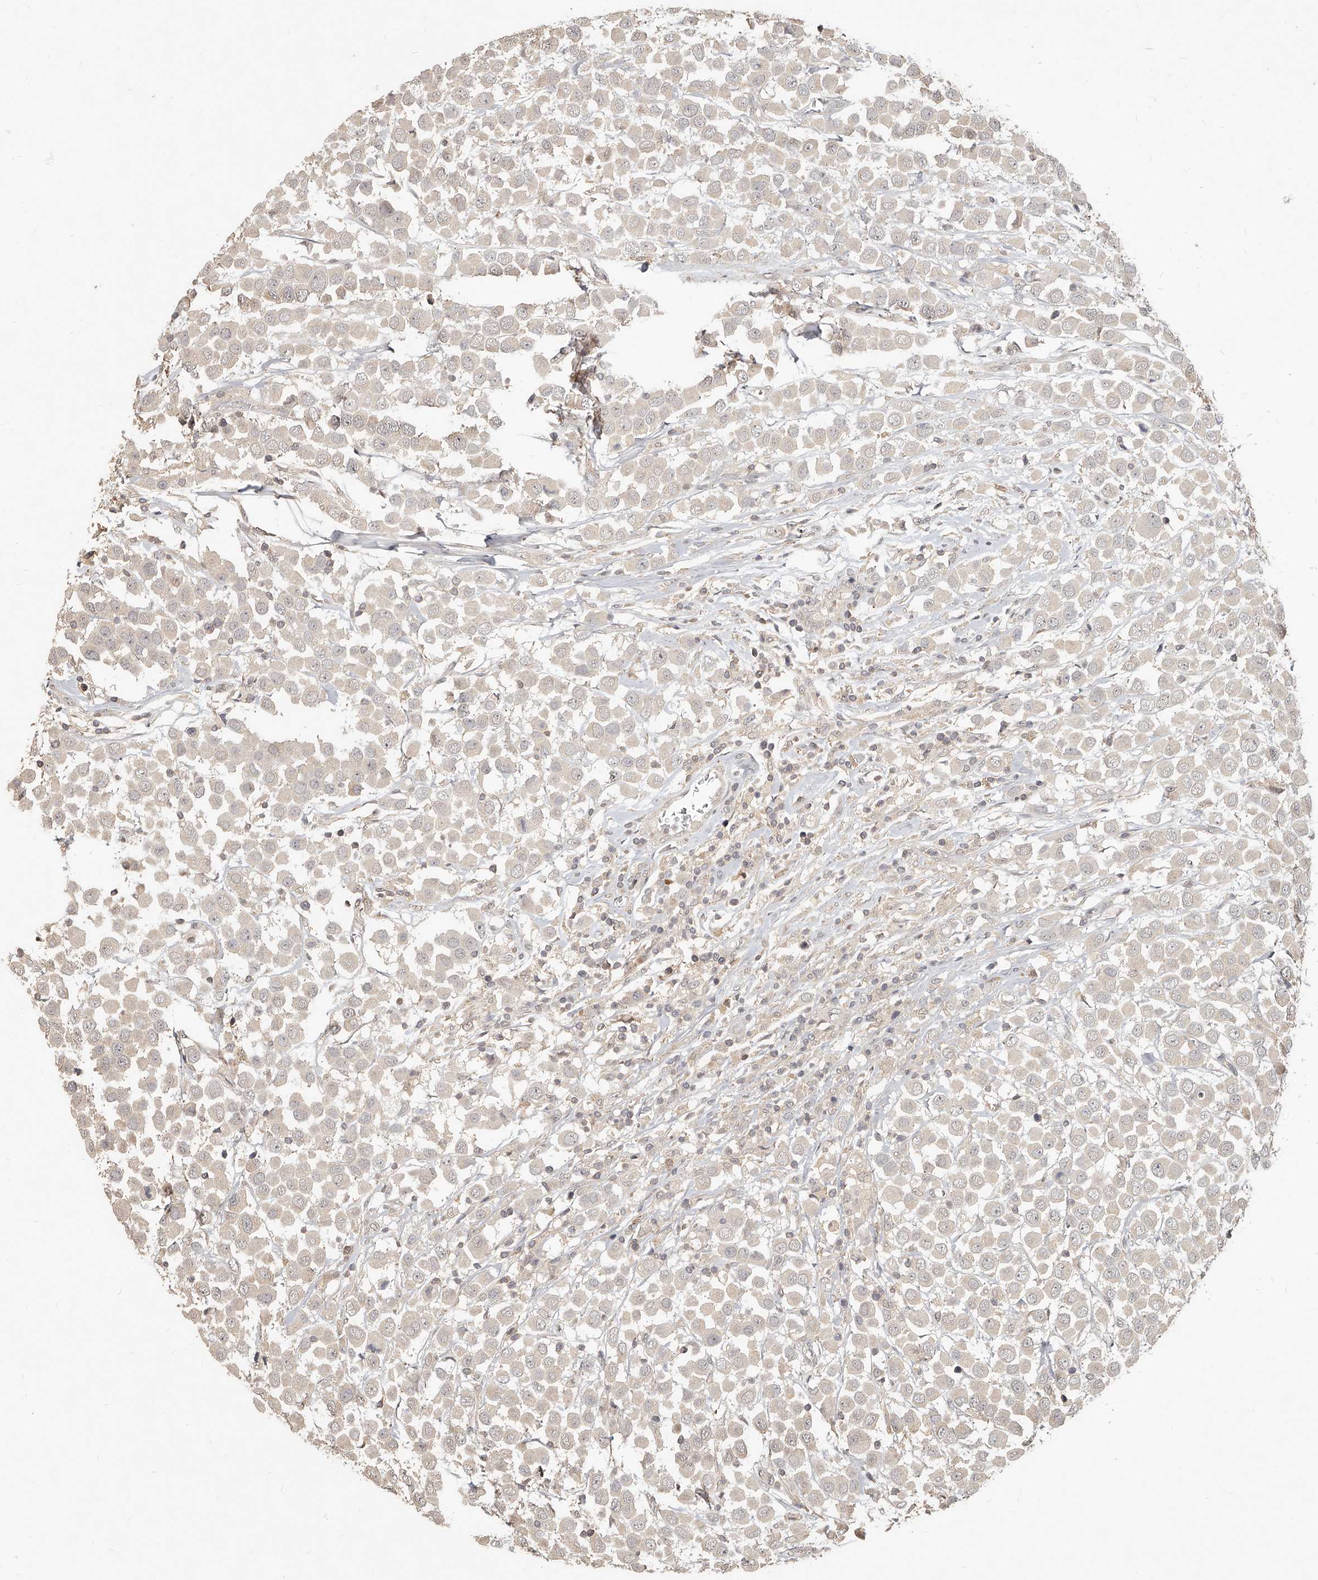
{"staining": {"intensity": "weak", "quantity": "<25%", "location": "cytoplasmic/membranous,nuclear"}, "tissue": "breast cancer", "cell_type": "Tumor cells", "image_type": "cancer", "snomed": [{"axis": "morphology", "description": "Duct carcinoma"}, {"axis": "topography", "description": "Breast"}], "caption": "Human breast invasive ductal carcinoma stained for a protein using immunohistochemistry (IHC) demonstrates no staining in tumor cells.", "gene": "SLC37A1", "patient": {"sex": "female", "age": 61}}